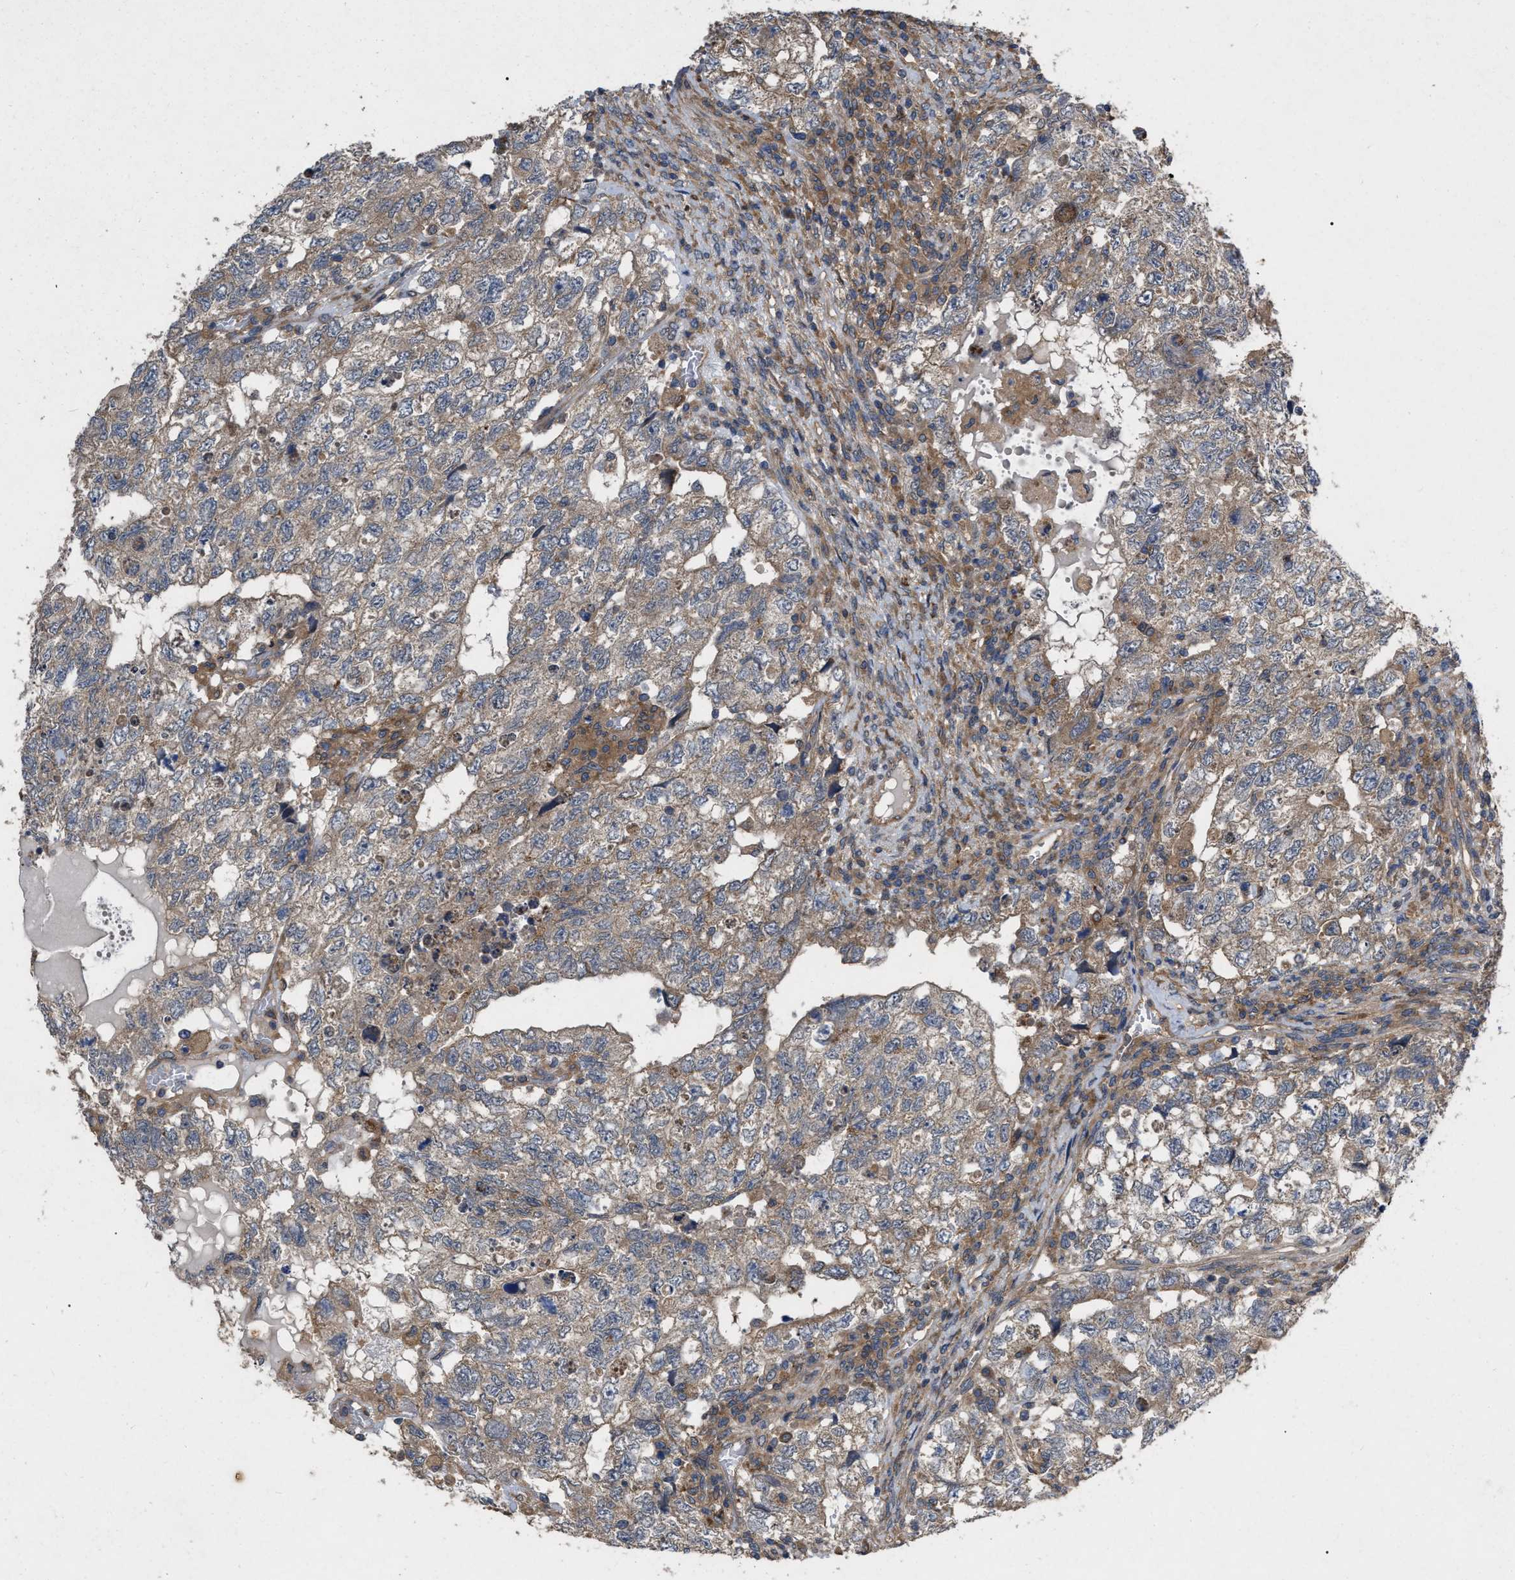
{"staining": {"intensity": "moderate", "quantity": ">75%", "location": "cytoplasmic/membranous"}, "tissue": "testis cancer", "cell_type": "Tumor cells", "image_type": "cancer", "snomed": [{"axis": "morphology", "description": "Carcinoma, Embryonal, NOS"}, {"axis": "topography", "description": "Testis"}], "caption": "Immunohistochemical staining of testis cancer reveals medium levels of moderate cytoplasmic/membranous protein staining in approximately >75% of tumor cells.", "gene": "CDKN2C", "patient": {"sex": "male", "age": 36}}